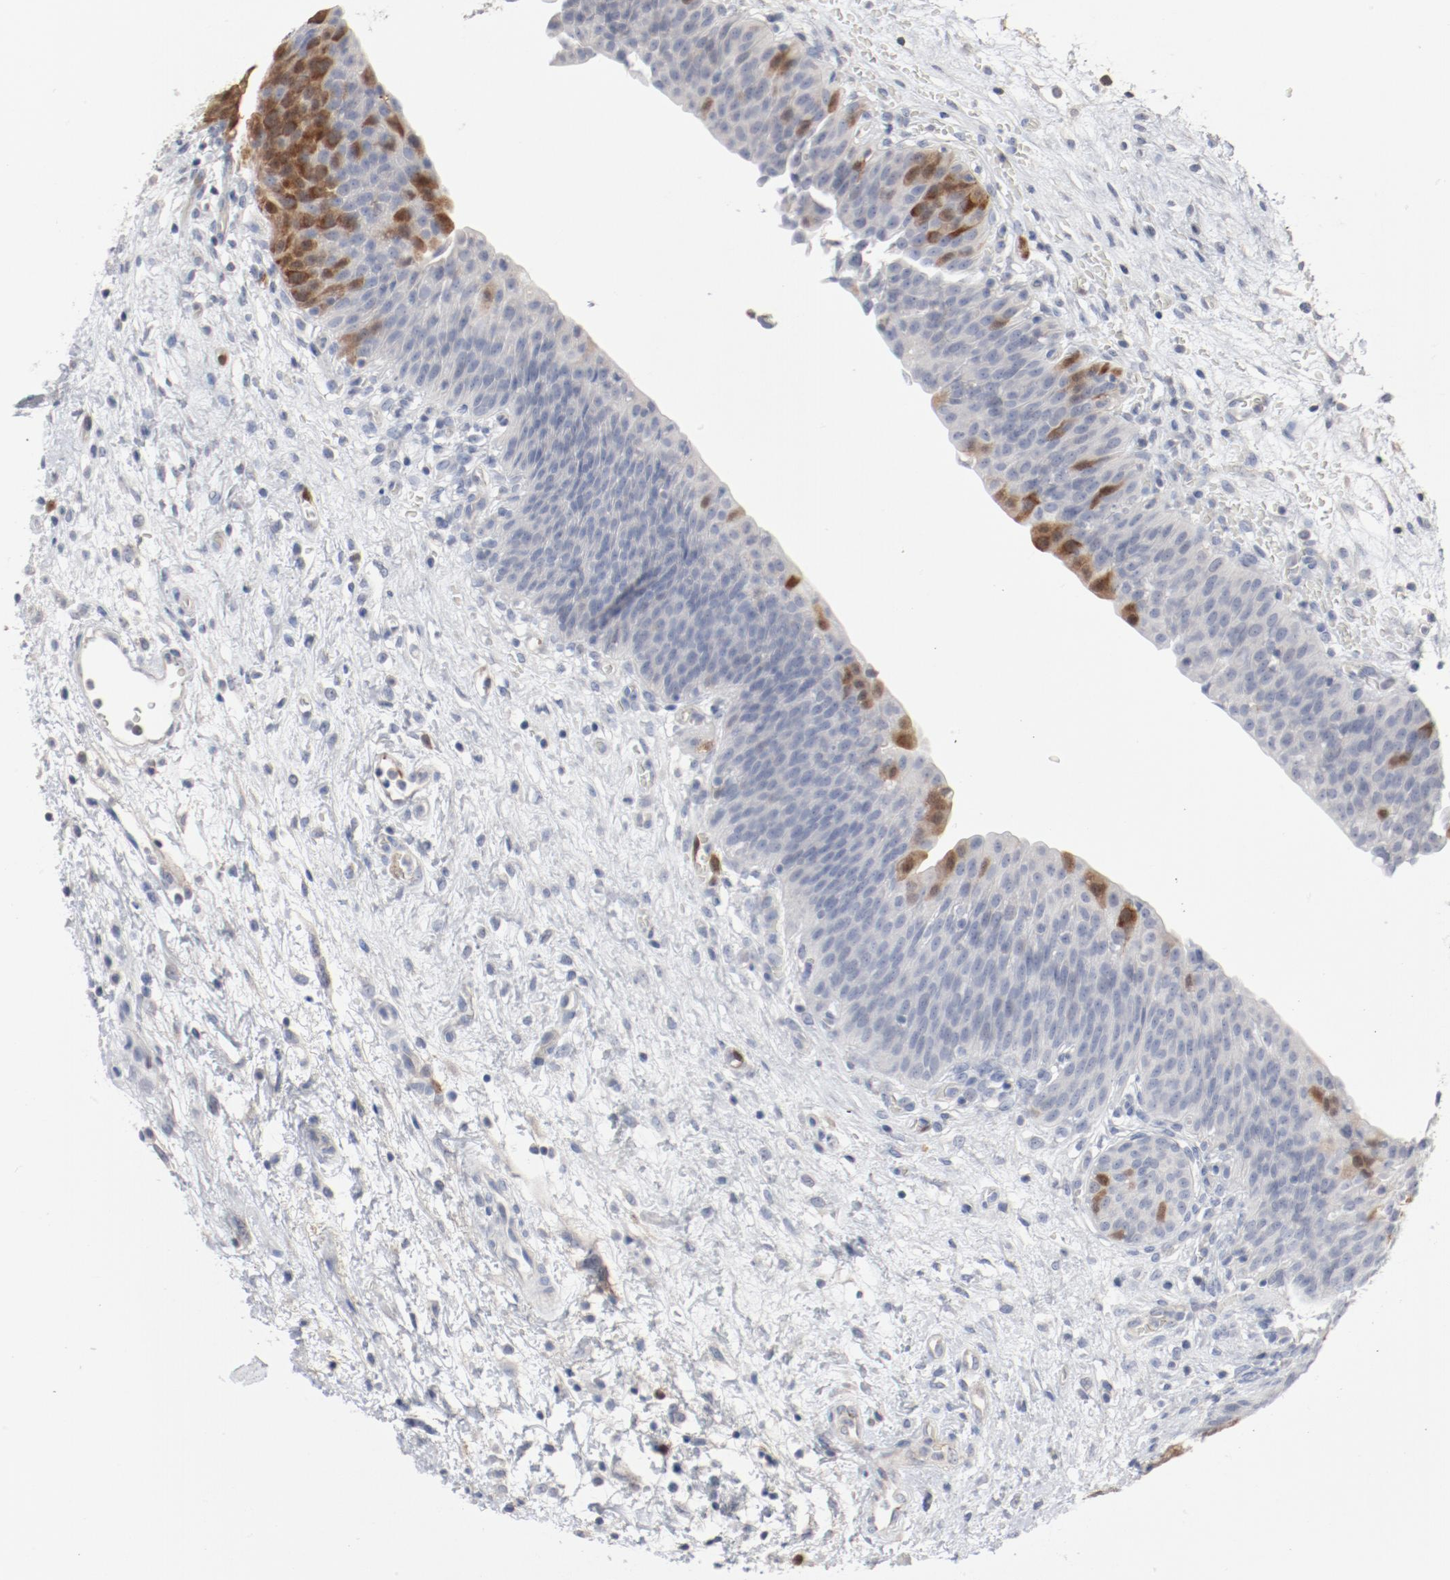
{"staining": {"intensity": "moderate", "quantity": "<25%", "location": "nuclear"}, "tissue": "urinary bladder", "cell_type": "Urothelial cells", "image_type": "normal", "snomed": [{"axis": "morphology", "description": "Normal tissue, NOS"}, {"axis": "topography", "description": "Smooth muscle"}, {"axis": "topography", "description": "Urinary bladder"}], "caption": "High-power microscopy captured an IHC image of normal urinary bladder, revealing moderate nuclear expression in approximately <25% of urothelial cells. (IHC, brightfield microscopy, high magnification).", "gene": "CDK1", "patient": {"sex": "male", "age": 35}}